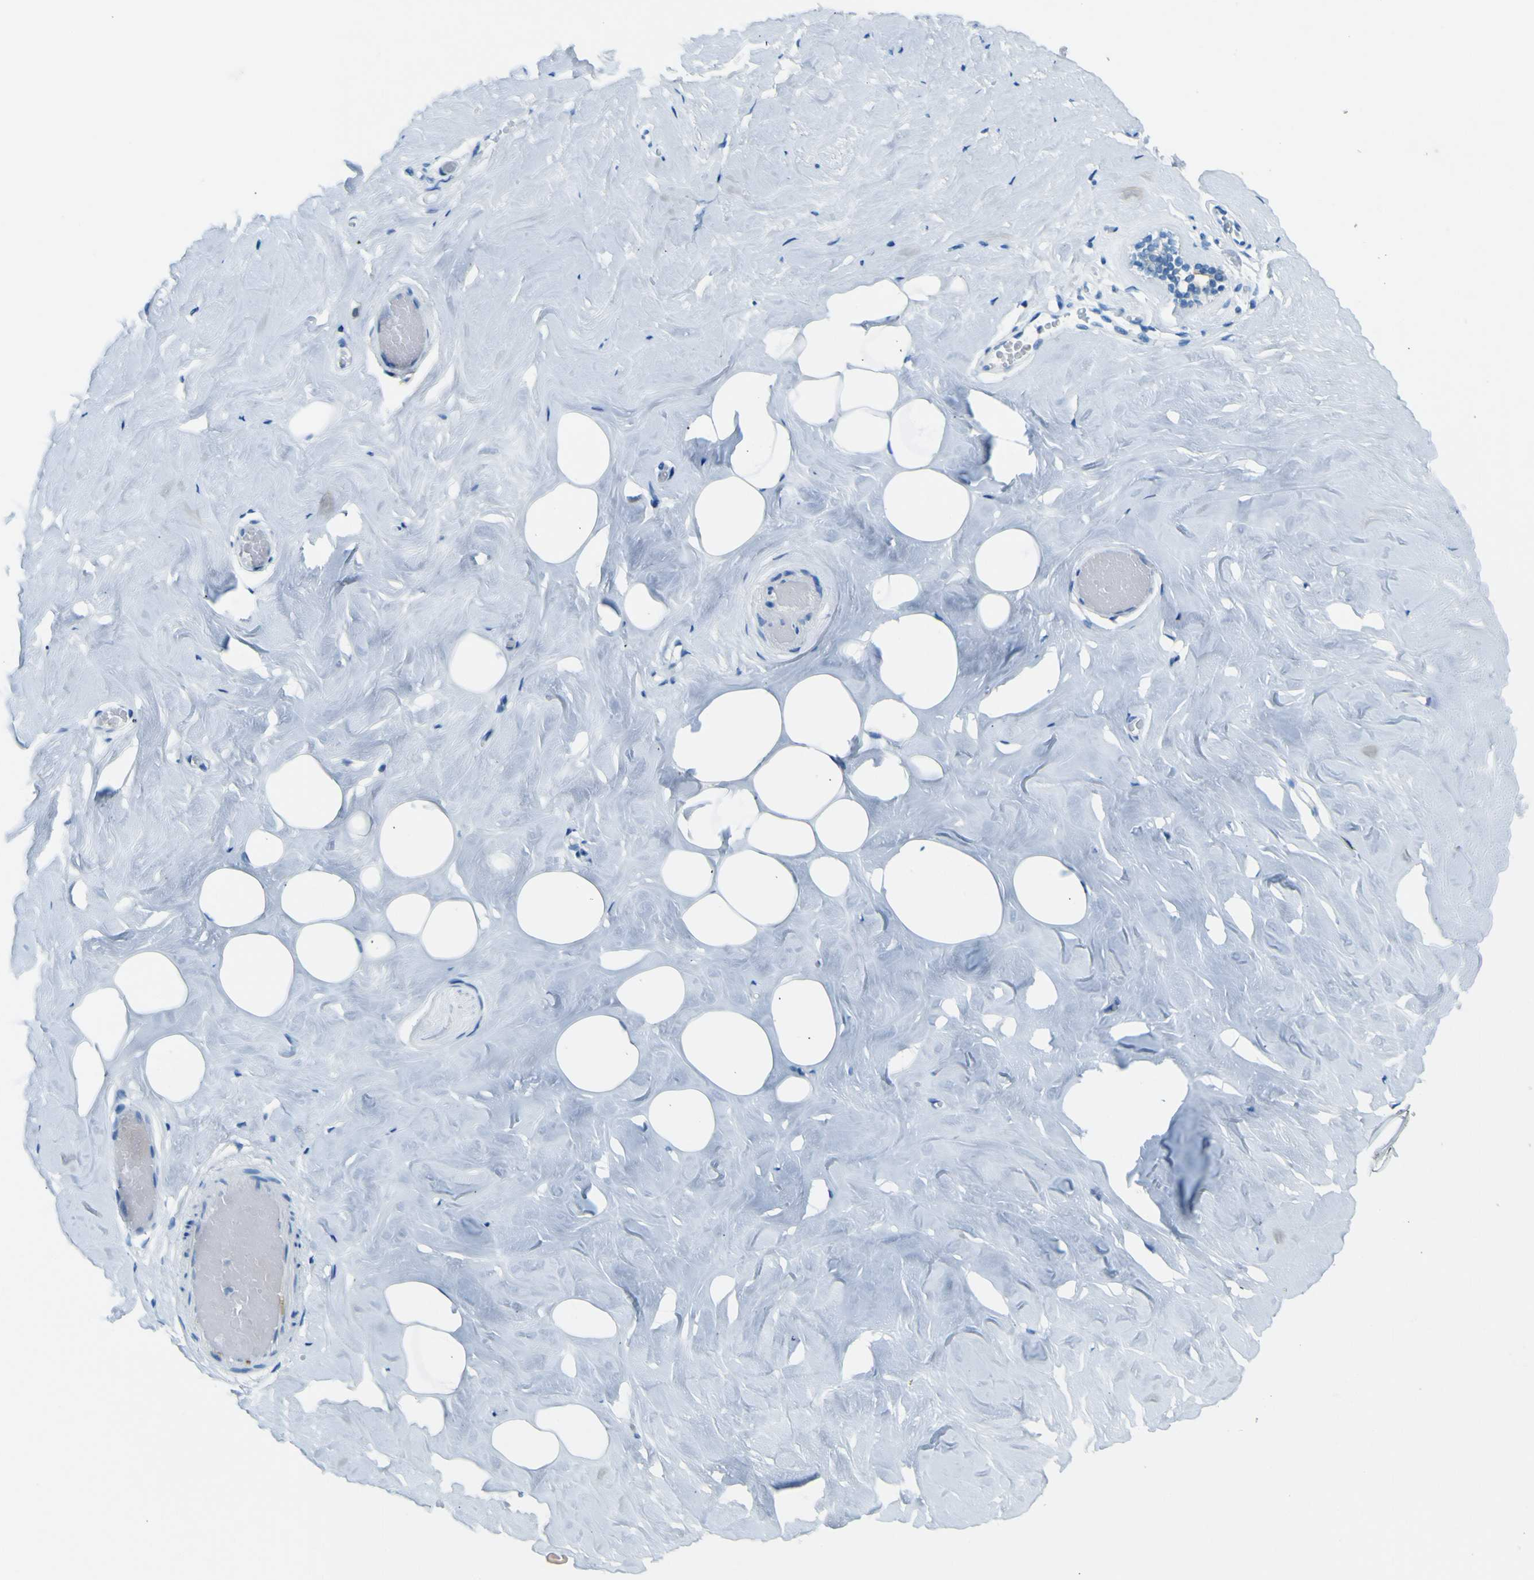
{"staining": {"intensity": "negative", "quantity": "none", "location": "none"}, "tissue": "breast", "cell_type": "Adipocytes", "image_type": "normal", "snomed": [{"axis": "morphology", "description": "Normal tissue, NOS"}, {"axis": "topography", "description": "Breast"}], "caption": "Immunohistochemistry image of normal human breast stained for a protein (brown), which displays no staining in adipocytes. (Immunohistochemistry (ihc), brightfield microscopy, high magnification).", "gene": "SORCS1", "patient": {"sex": "female", "age": 75}}